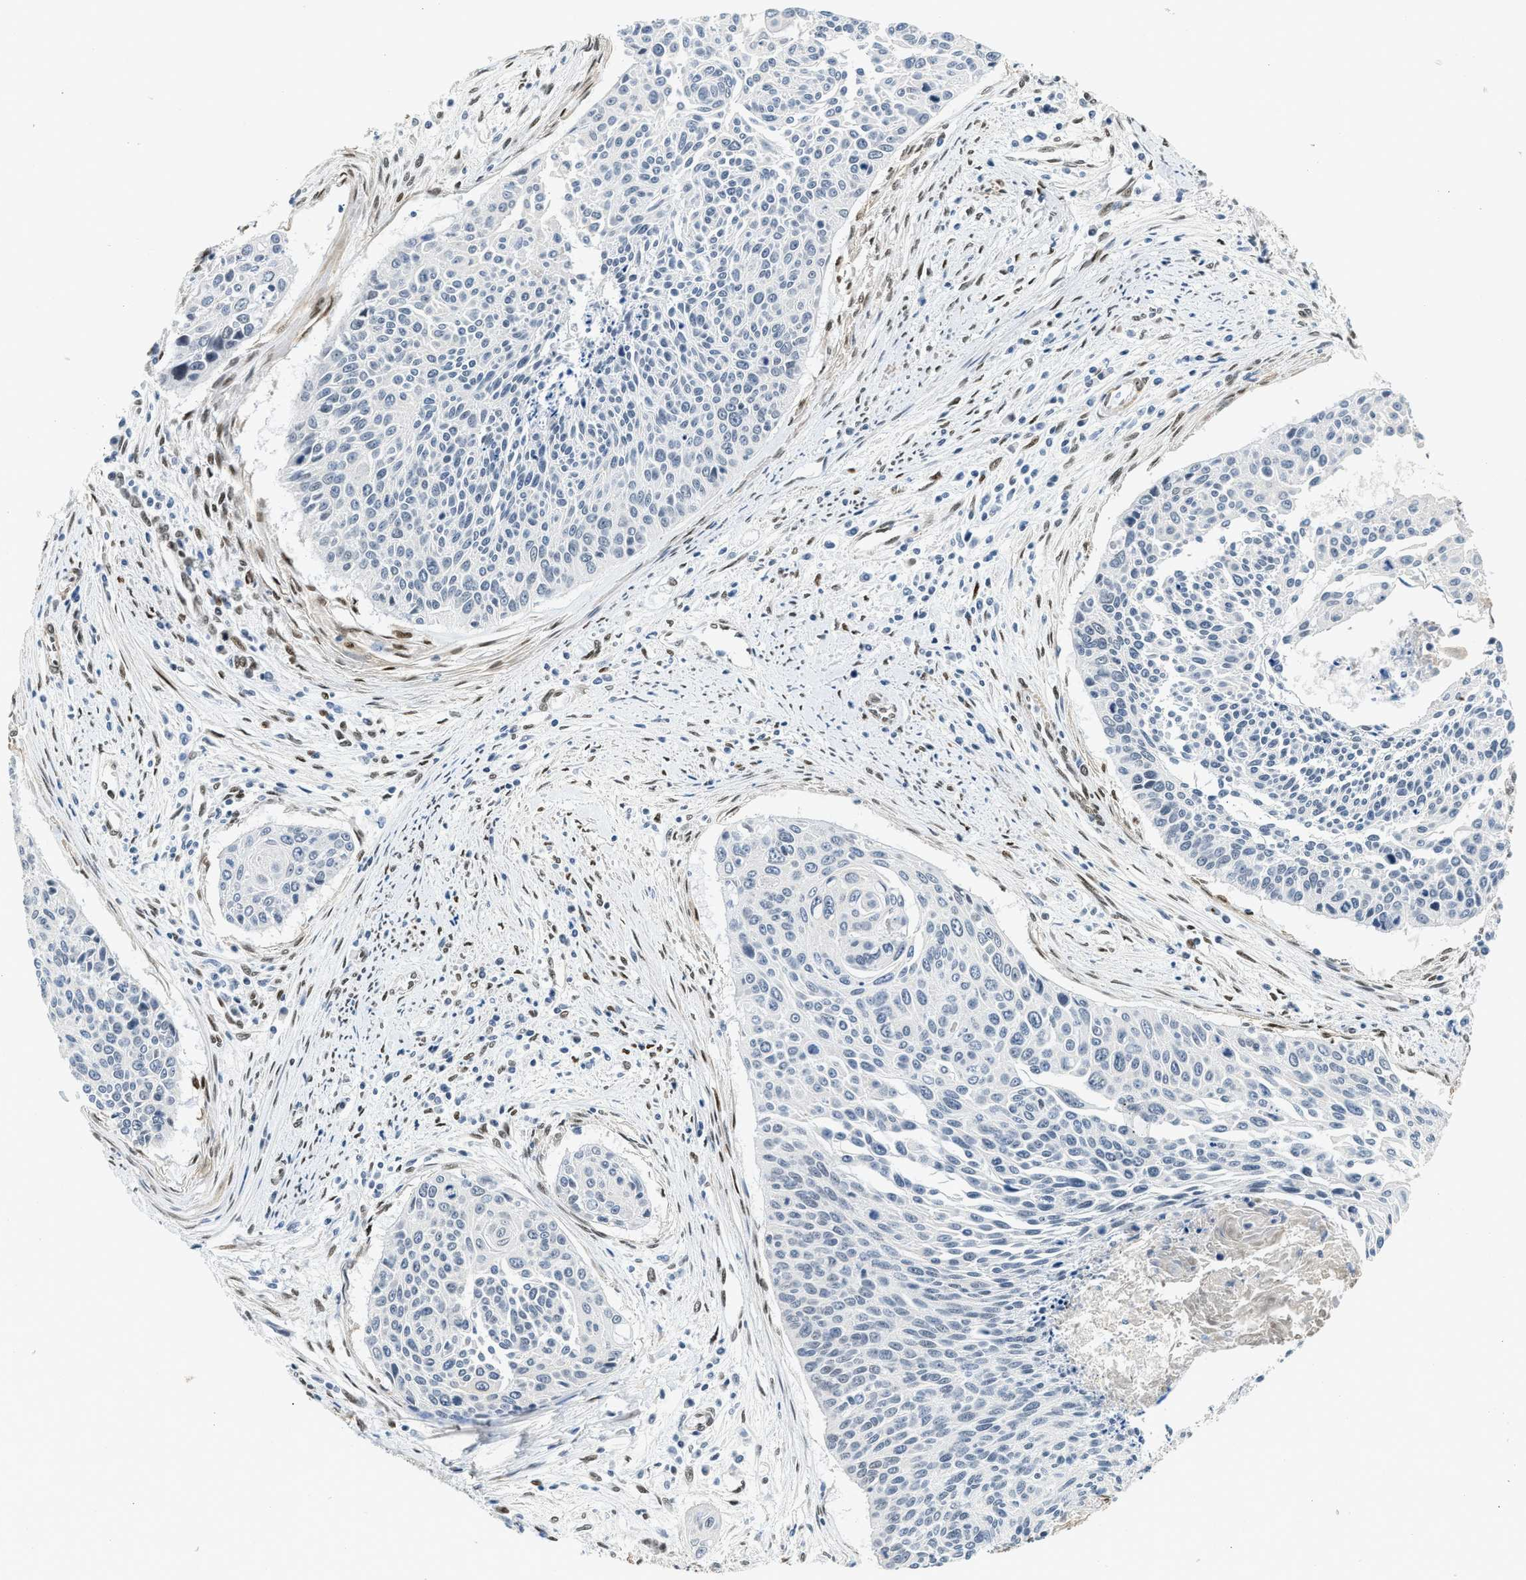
{"staining": {"intensity": "negative", "quantity": "none", "location": "none"}, "tissue": "cervical cancer", "cell_type": "Tumor cells", "image_type": "cancer", "snomed": [{"axis": "morphology", "description": "Squamous cell carcinoma, NOS"}, {"axis": "topography", "description": "Cervix"}], "caption": "Immunohistochemistry (IHC) photomicrograph of cervical squamous cell carcinoma stained for a protein (brown), which reveals no positivity in tumor cells. (DAB IHC, high magnification).", "gene": "ZBTB20", "patient": {"sex": "female", "age": 55}}